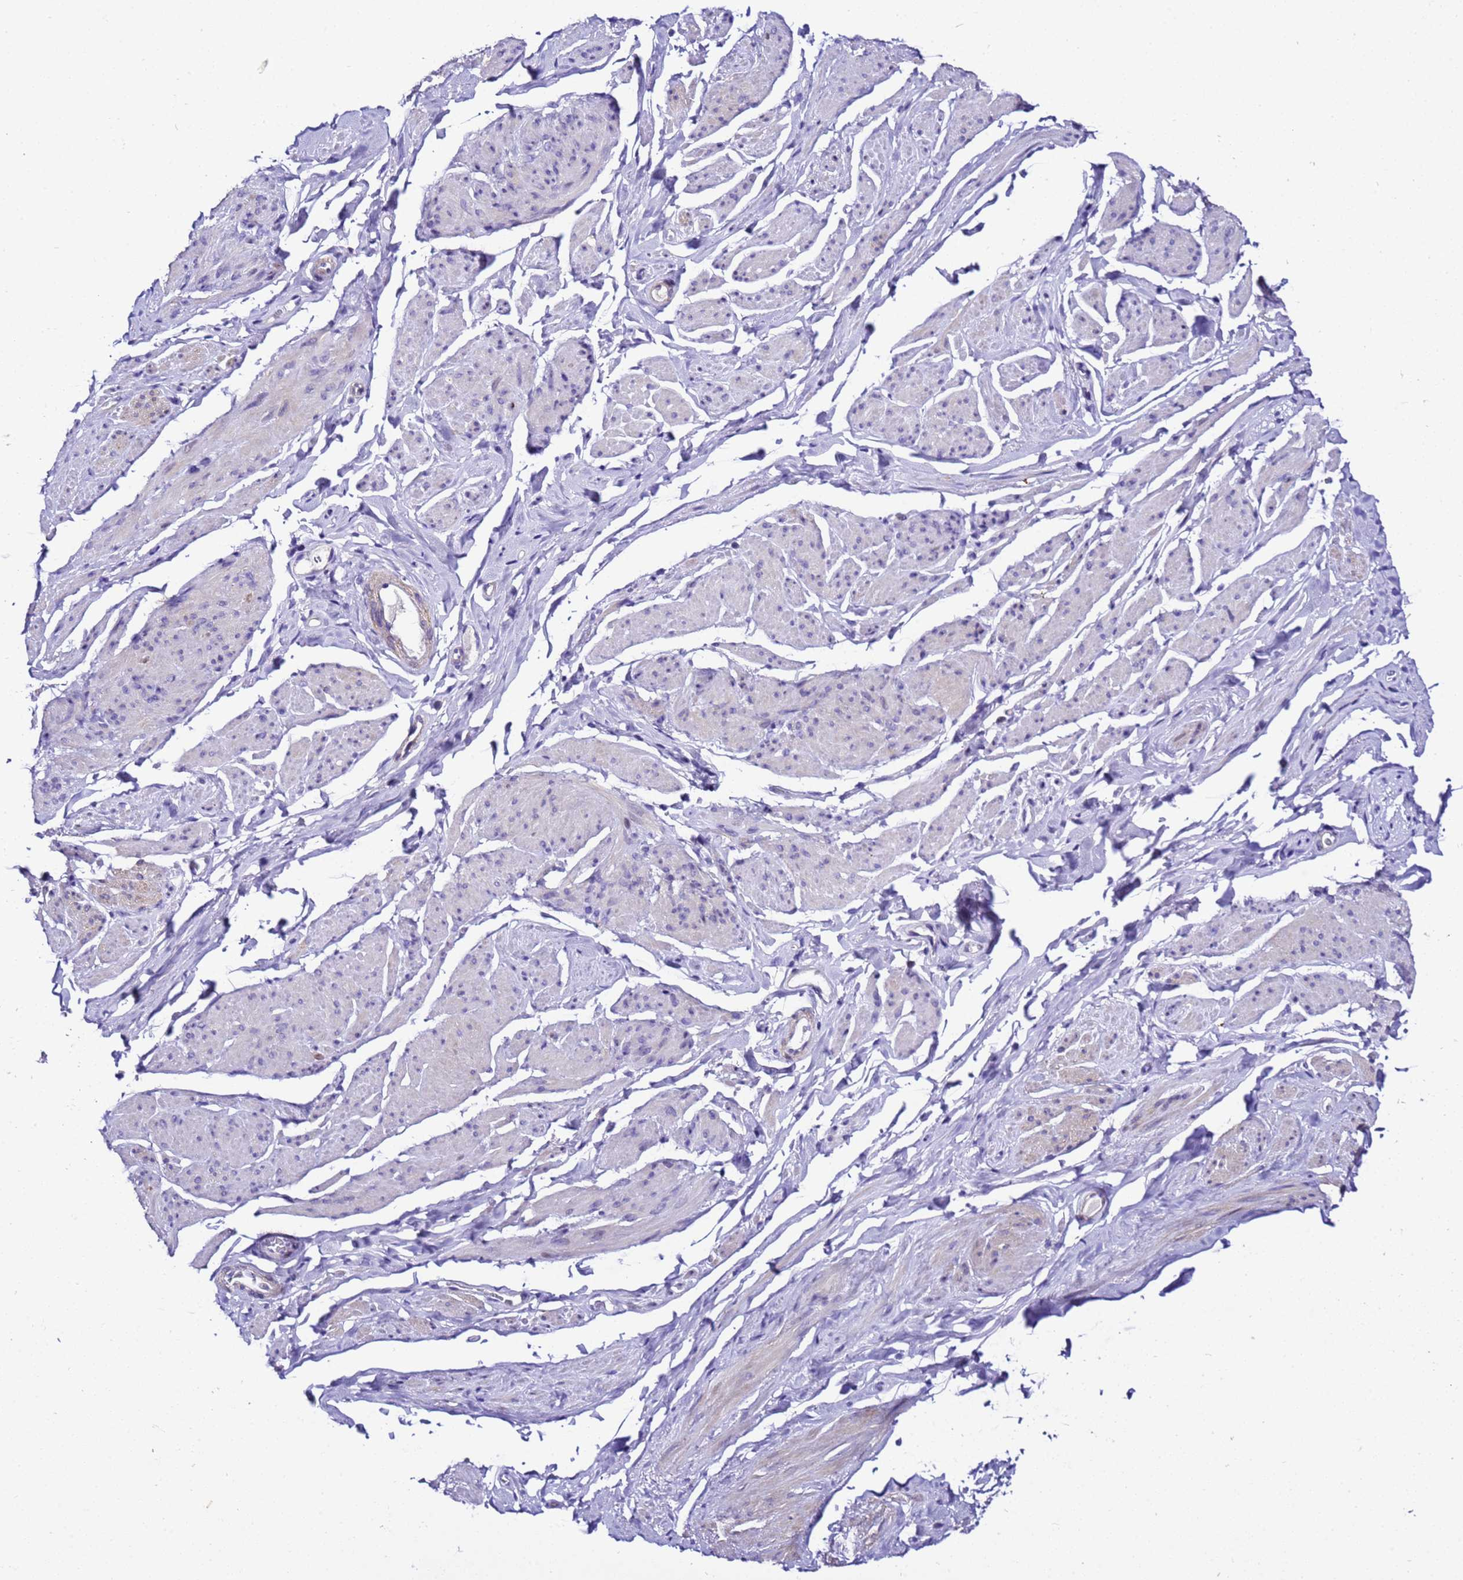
{"staining": {"intensity": "negative", "quantity": "none", "location": "none"}, "tissue": "smooth muscle", "cell_type": "Smooth muscle cells", "image_type": "normal", "snomed": [{"axis": "morphology", "description": "Normal tissue, NOS"}, {"axis": "topography", "description": "Smooth muscle"}, {"axis": "topography", "description": "Peripheral nerve tissue"}], "caption": "An image of human smooth muscle is negative for staining in smooth muscle cells. (Brightfield microscopy of DAB immunohistochemistry (IHC) at high magnification).", "gene": "ZNF417", "patient": {"sex": "male", "age": 69}}